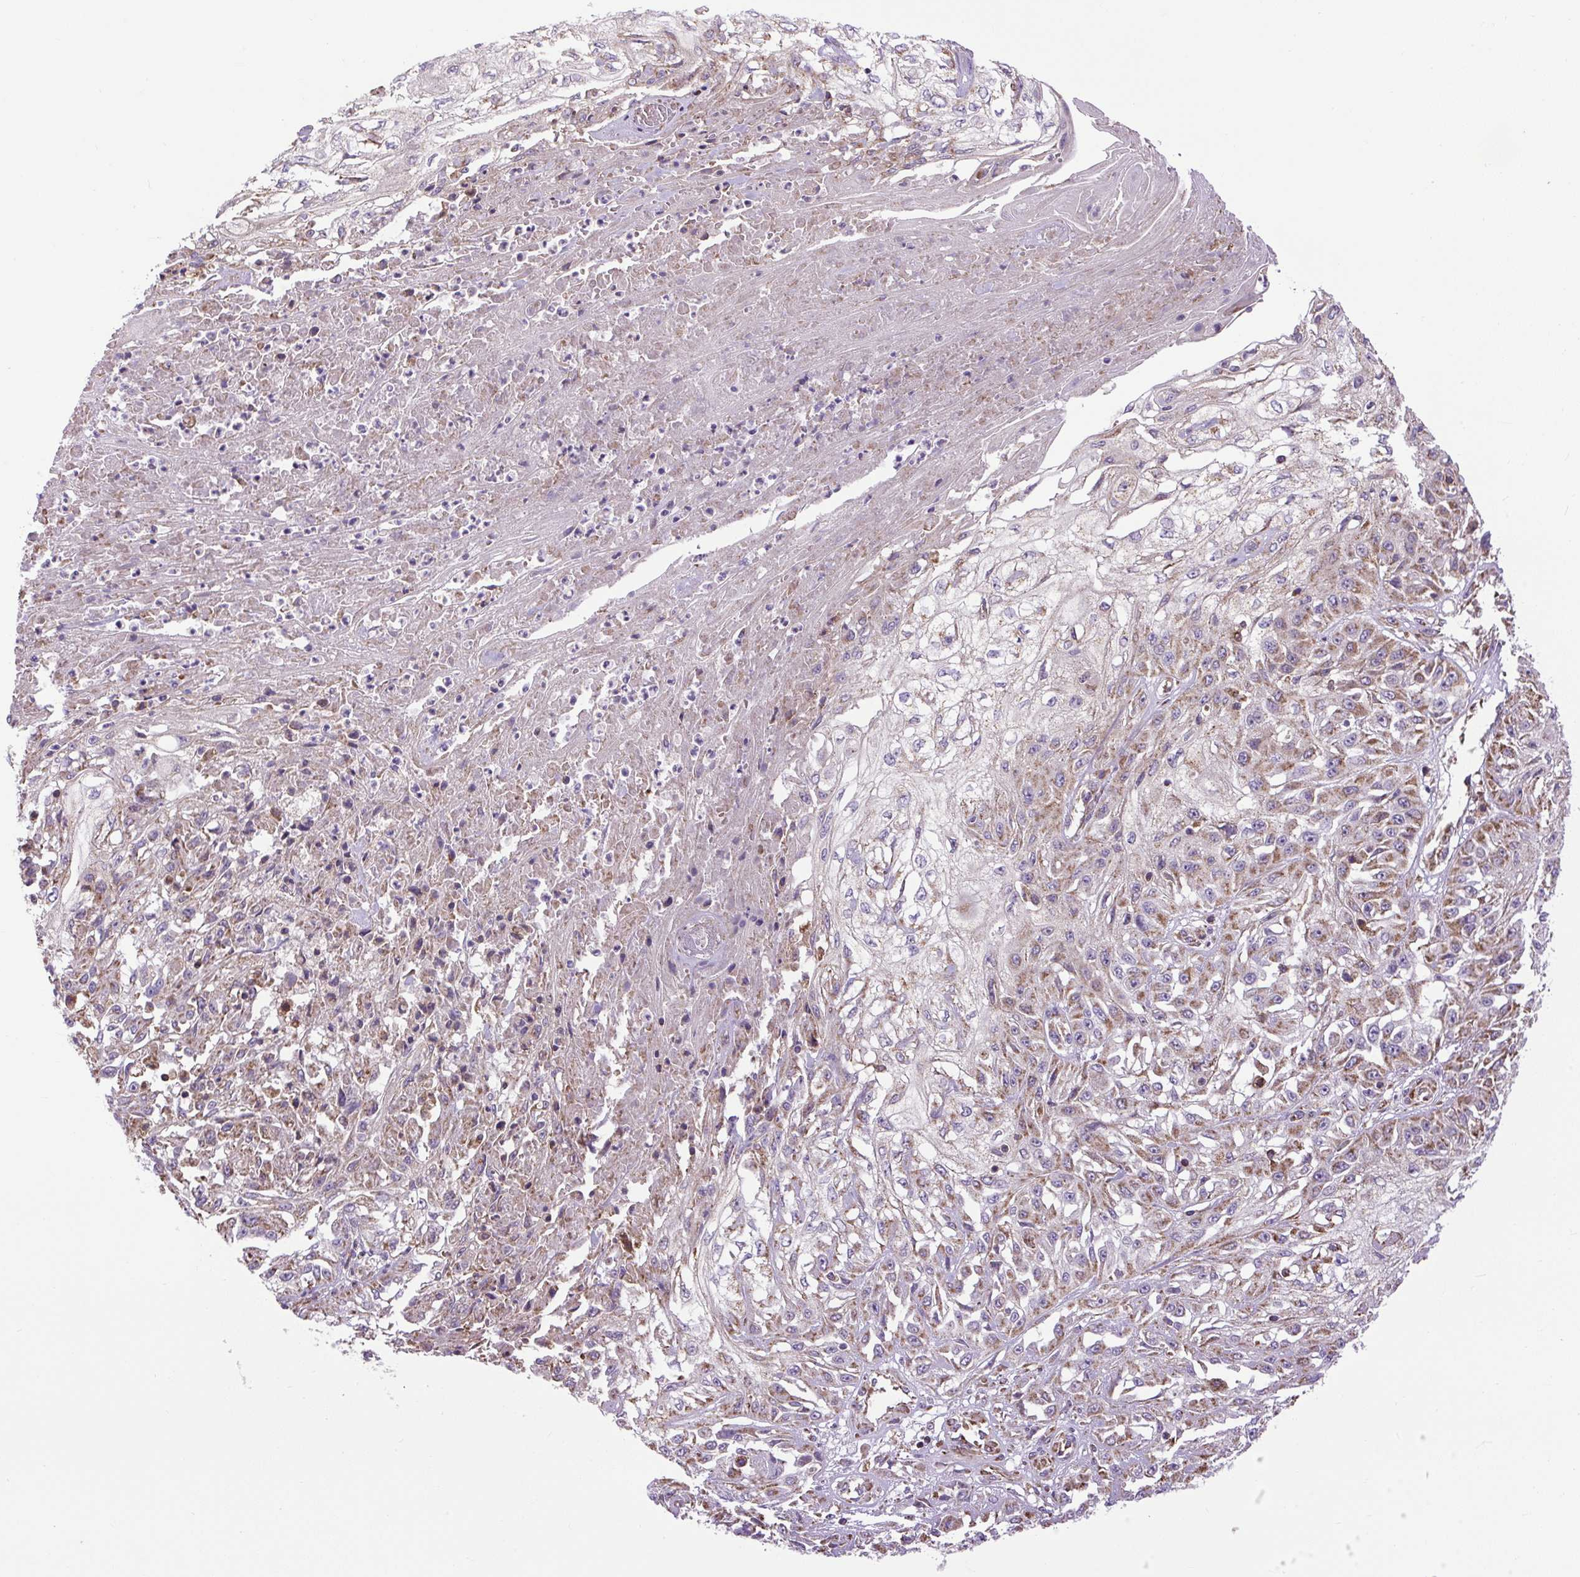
{"staining": {"intensity": "moderate", "quantity": "25%-75%", "location": "cytoplasmic/membranous"}, "tissue": "skin cancer", "cell_type": "Tumor cells", "image_type": "cancer", "snomed": [{"axis": "morphology", "description": "Squamous cell carcinoma, NOS"}, {"axis": "morphology", "description": "Squamous cell carcinoma, metastatic, NOS"}, {"axis": "topography", "description": "Skin"}, {"axis": "topography", "description": "Lymph node"}], "caption": "This histopathology image exhibits skin cancer (metastatic squamous cell carcinoma) stained with immunohistochemistry (IHC) to label a protein in brown. The cytoplasmic/membranous of tumor cells show moderate positivity for the protein. Nuclei are counter-stained blue.", "gene": "PLCG1", "patient": {"sex": "male", "age": 75}}